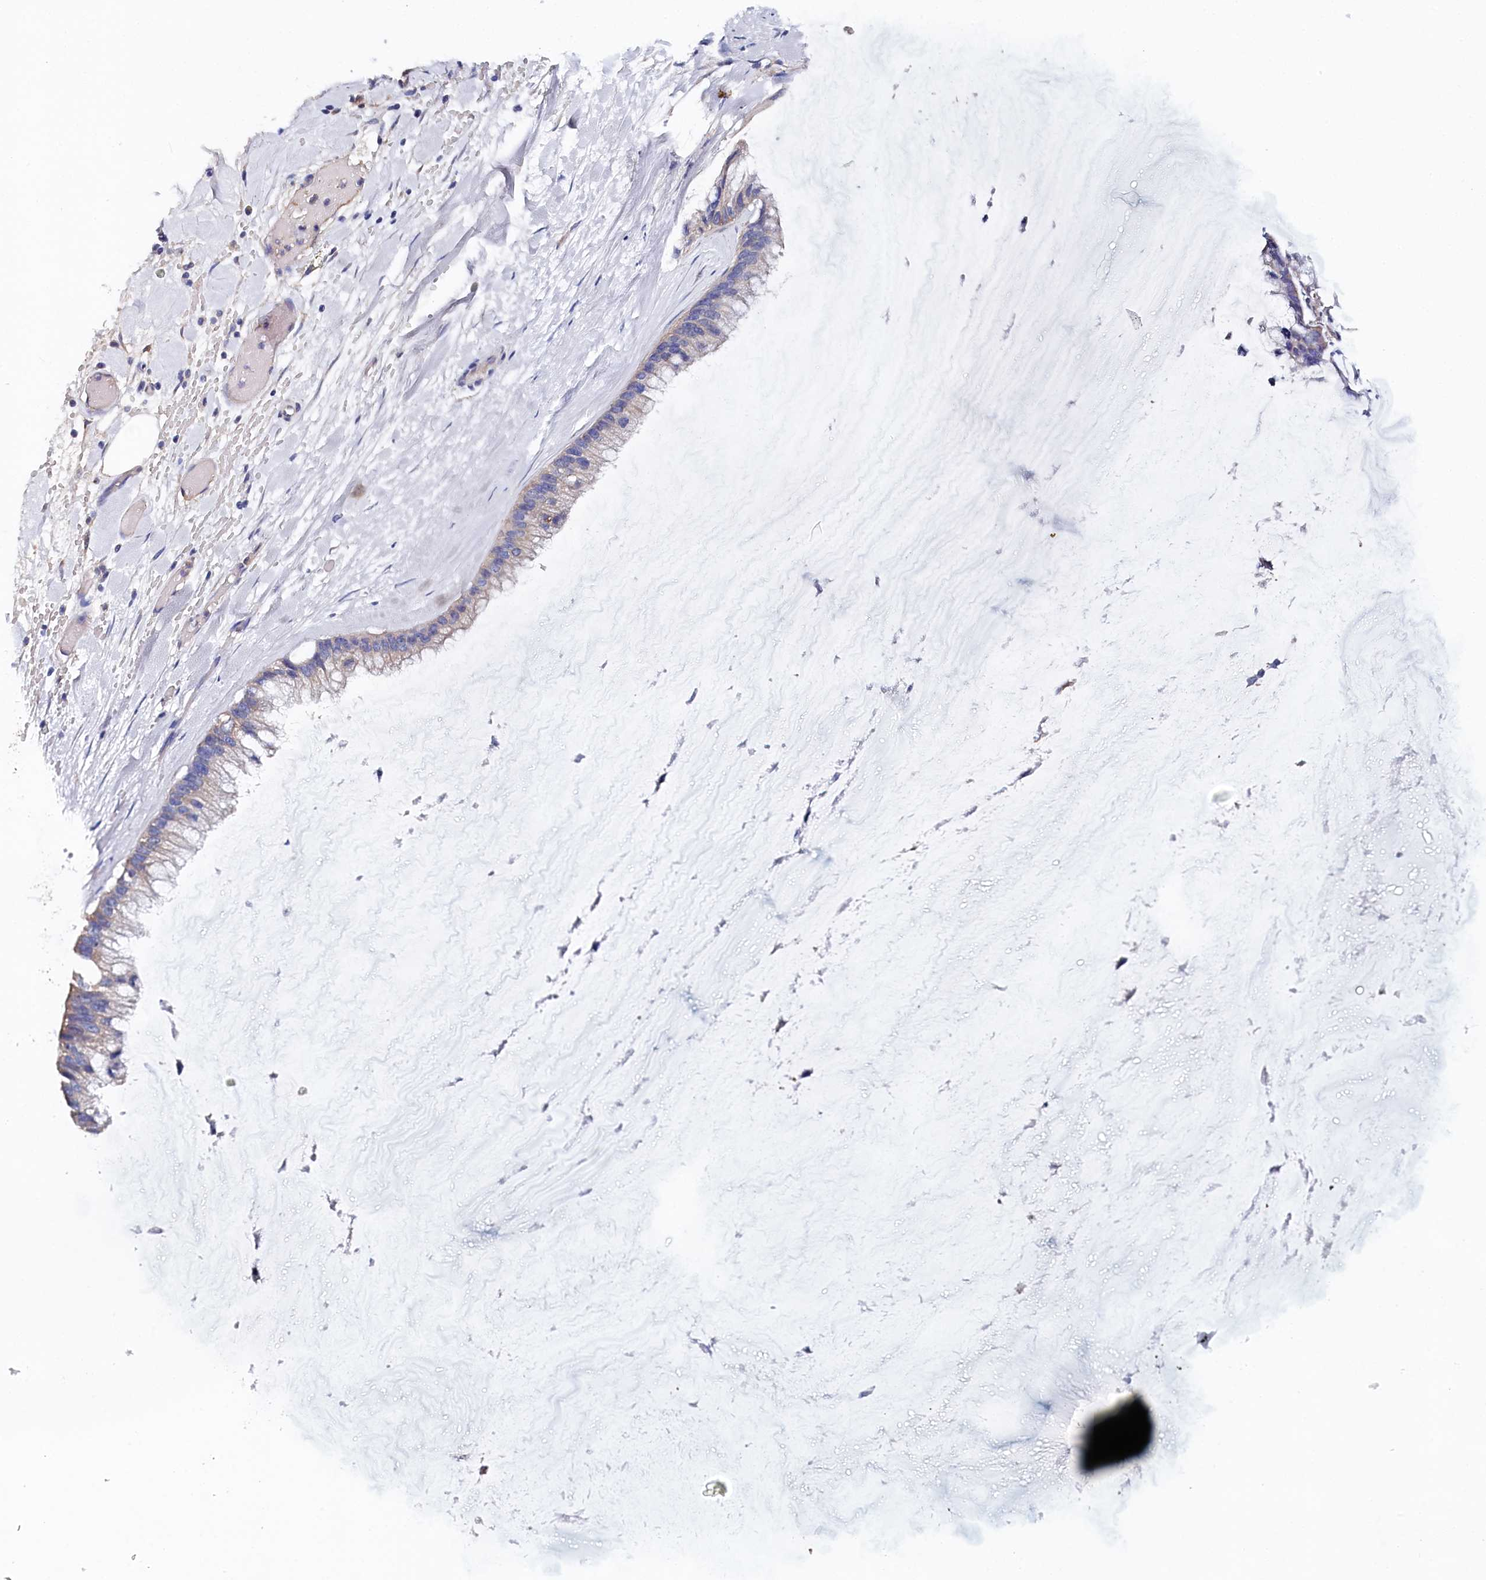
{"staining": {"intensity": "weak", "quantity": "<25%", "location": "cytoplasmic/membranous"}, "tissue": "ovarian cancer", "cell_type": "Tumor cells", "image_type": "cancer", "snomed": [{"axis": "morphology", "description": "Cystadenocarcinoma, mucinous, NOS"}, {"axis": "topography", "description": "Ovary"}], "caption": "IHC photomicrograph of human ovarian cancer (mucinous cystadenocarcinoma) stained for a protein (brown), which displays no staining in tumor cells.", "gene": "BHMT", "patient": {"sex": "female", "age": 39}}